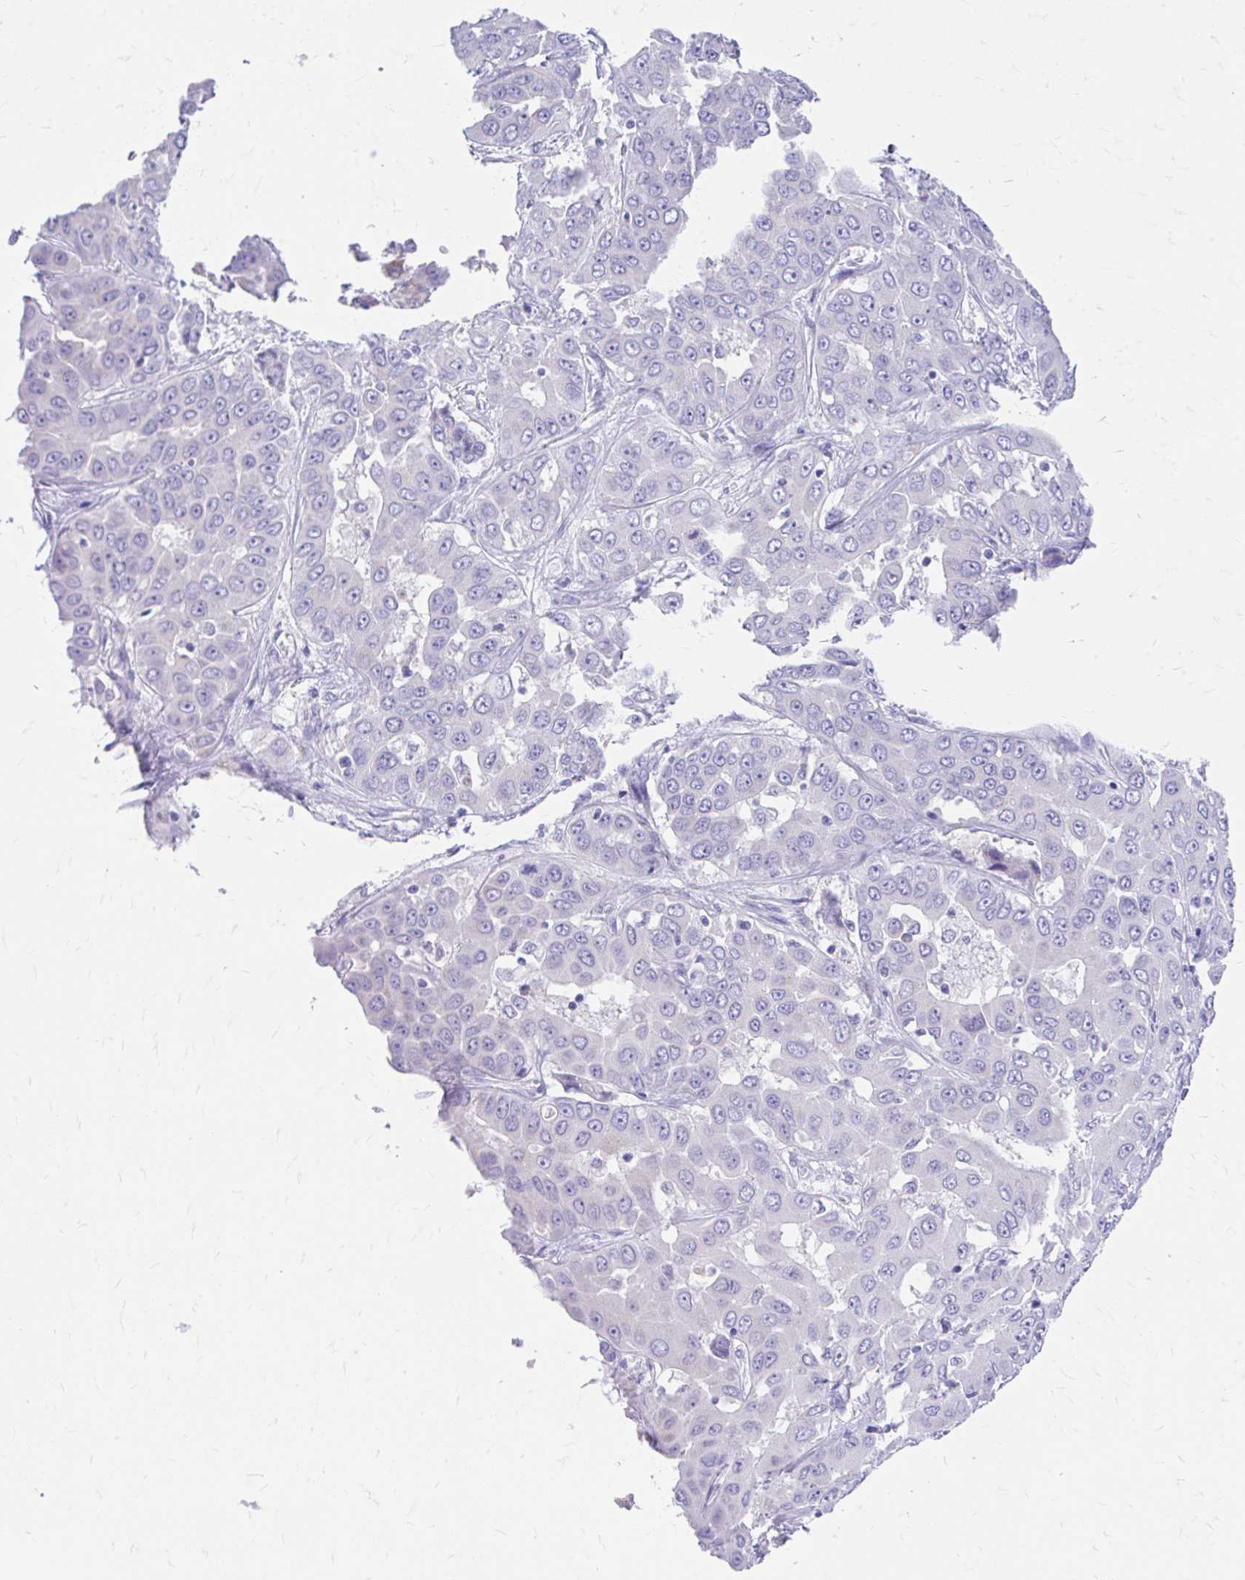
{"staining": {"intensity": "negative", "quantity": "none", "location": "none"}, "tissue": "liver cancer", "cell_type": "Tumor cells", "image_type": "cancer", "snomed": [{"axis": "morphology", "description": "Cholangiocarcinoma"}, {"axis": "topography", "description": "Liver"}], "caption": "IHC histopathology image of neoplastic tissue: cholangiocarcinoma (liver) stained with DAB (3,3'-diaminobenzidine) exhibits no significant protein expression in tumor cells. Nuclei are stained in blue.", "gene": "KRIT1", "patient": {"sex": "female", "age": 52}}